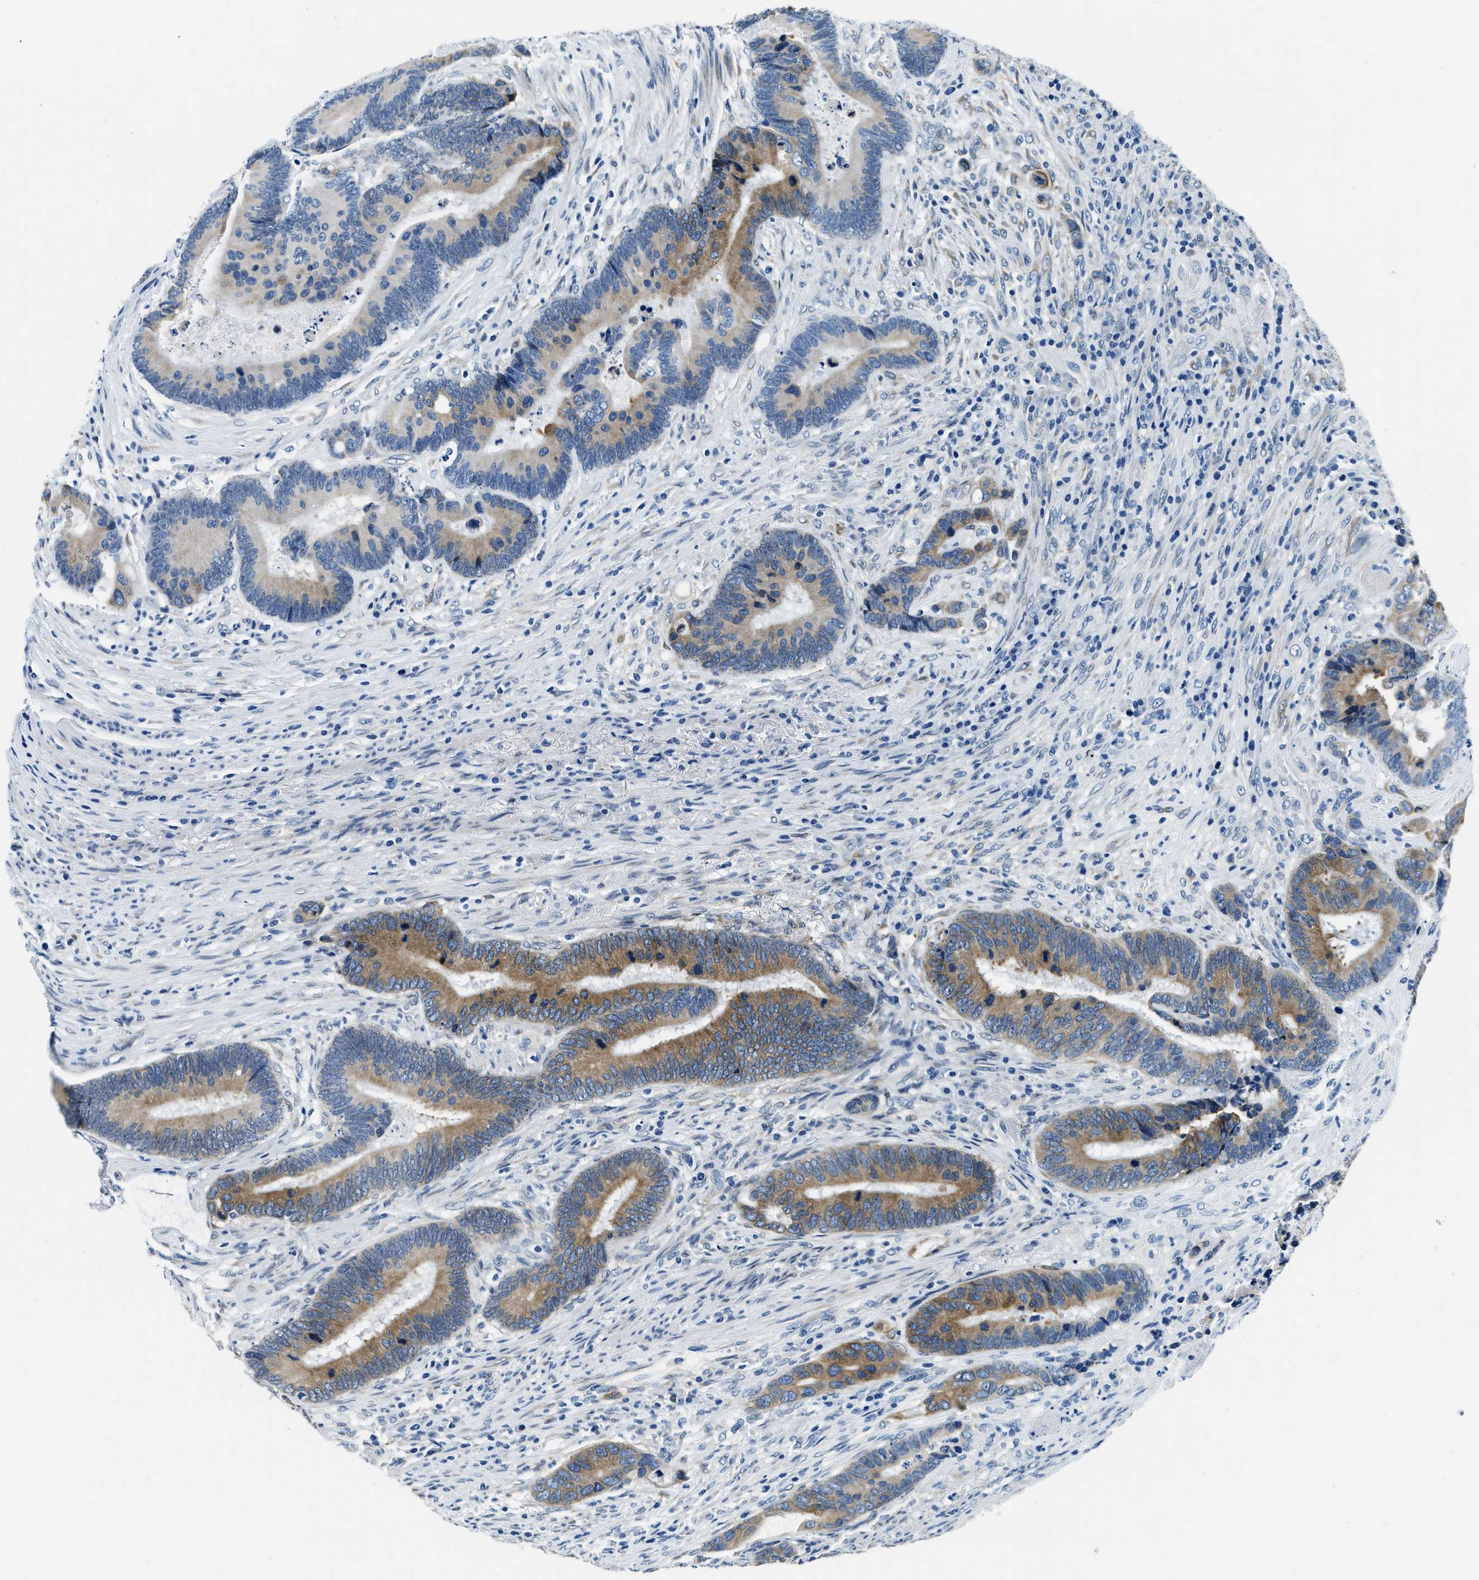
{"staining": {"intensity": "moderate", "quantity": "25%-75%", "location": "cytoplasmic/membranous"}, "tissue": "colorectal cancer", "cell_type": "Tumor cells", "image_type": "cancer", "snomed": [{"axis": "morphology", "description": "Adenocarcinoma, NOS"}, {"axis": "topography", "description": "Rectum"}], "caption": "The micrograph demonstrates a brown stain indicating the presence of a protein in the cytoplasmic/membranous of tumor cells in colorectal cancer. The protein of interest is shown in brown color, while the nuclei are stained blue.", "gene": "UBAC2", "patient": {"sex": "female", "age": 89}}